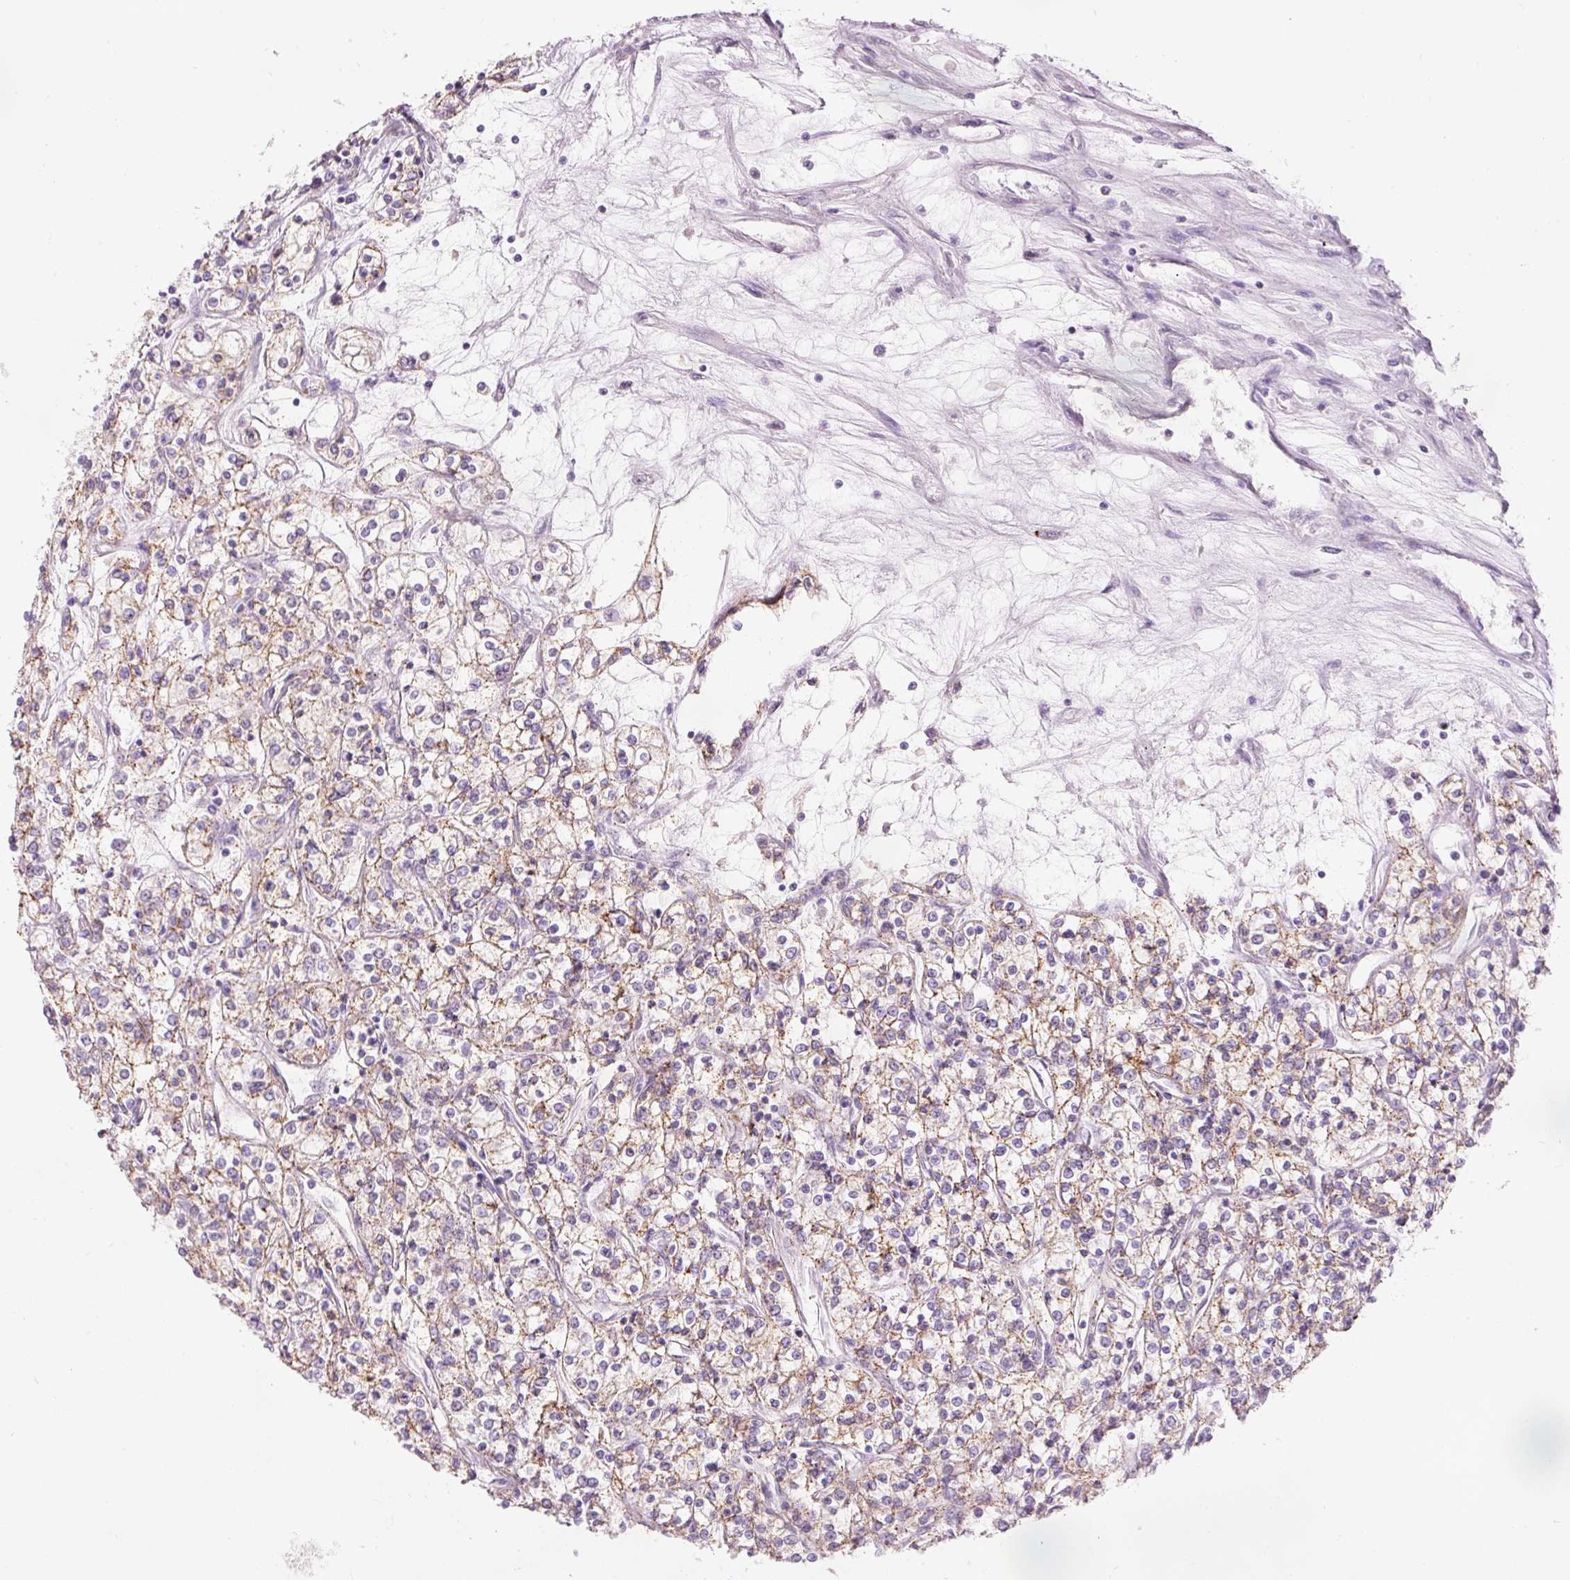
{"staining": {"intensity": "moderate", "quantity": "25%-75%", "location": "cytoplasmic/membranous"}, "tissue": "renal cancer", "cell_type": "Tumor cells", "image_type": "cancer", "snomed": [{"axis": "morphology", "description": "Adenocarcinoma, NOS"}, {"axis": "topography", "description": "Kidney"}], "caption": "An immunohistochemistry image of tumor tissue is shown. Protein staining in brown labels moderate cytoplasmic/membranous positivity in renal adenocarcinoma within tumor cells. (DAB (3,3'-diaminobenzidine) IHC with brightfield microscopy, high magnification).", "gene": "DHRS11", "patient": {"sex": "female", "age": 59}}